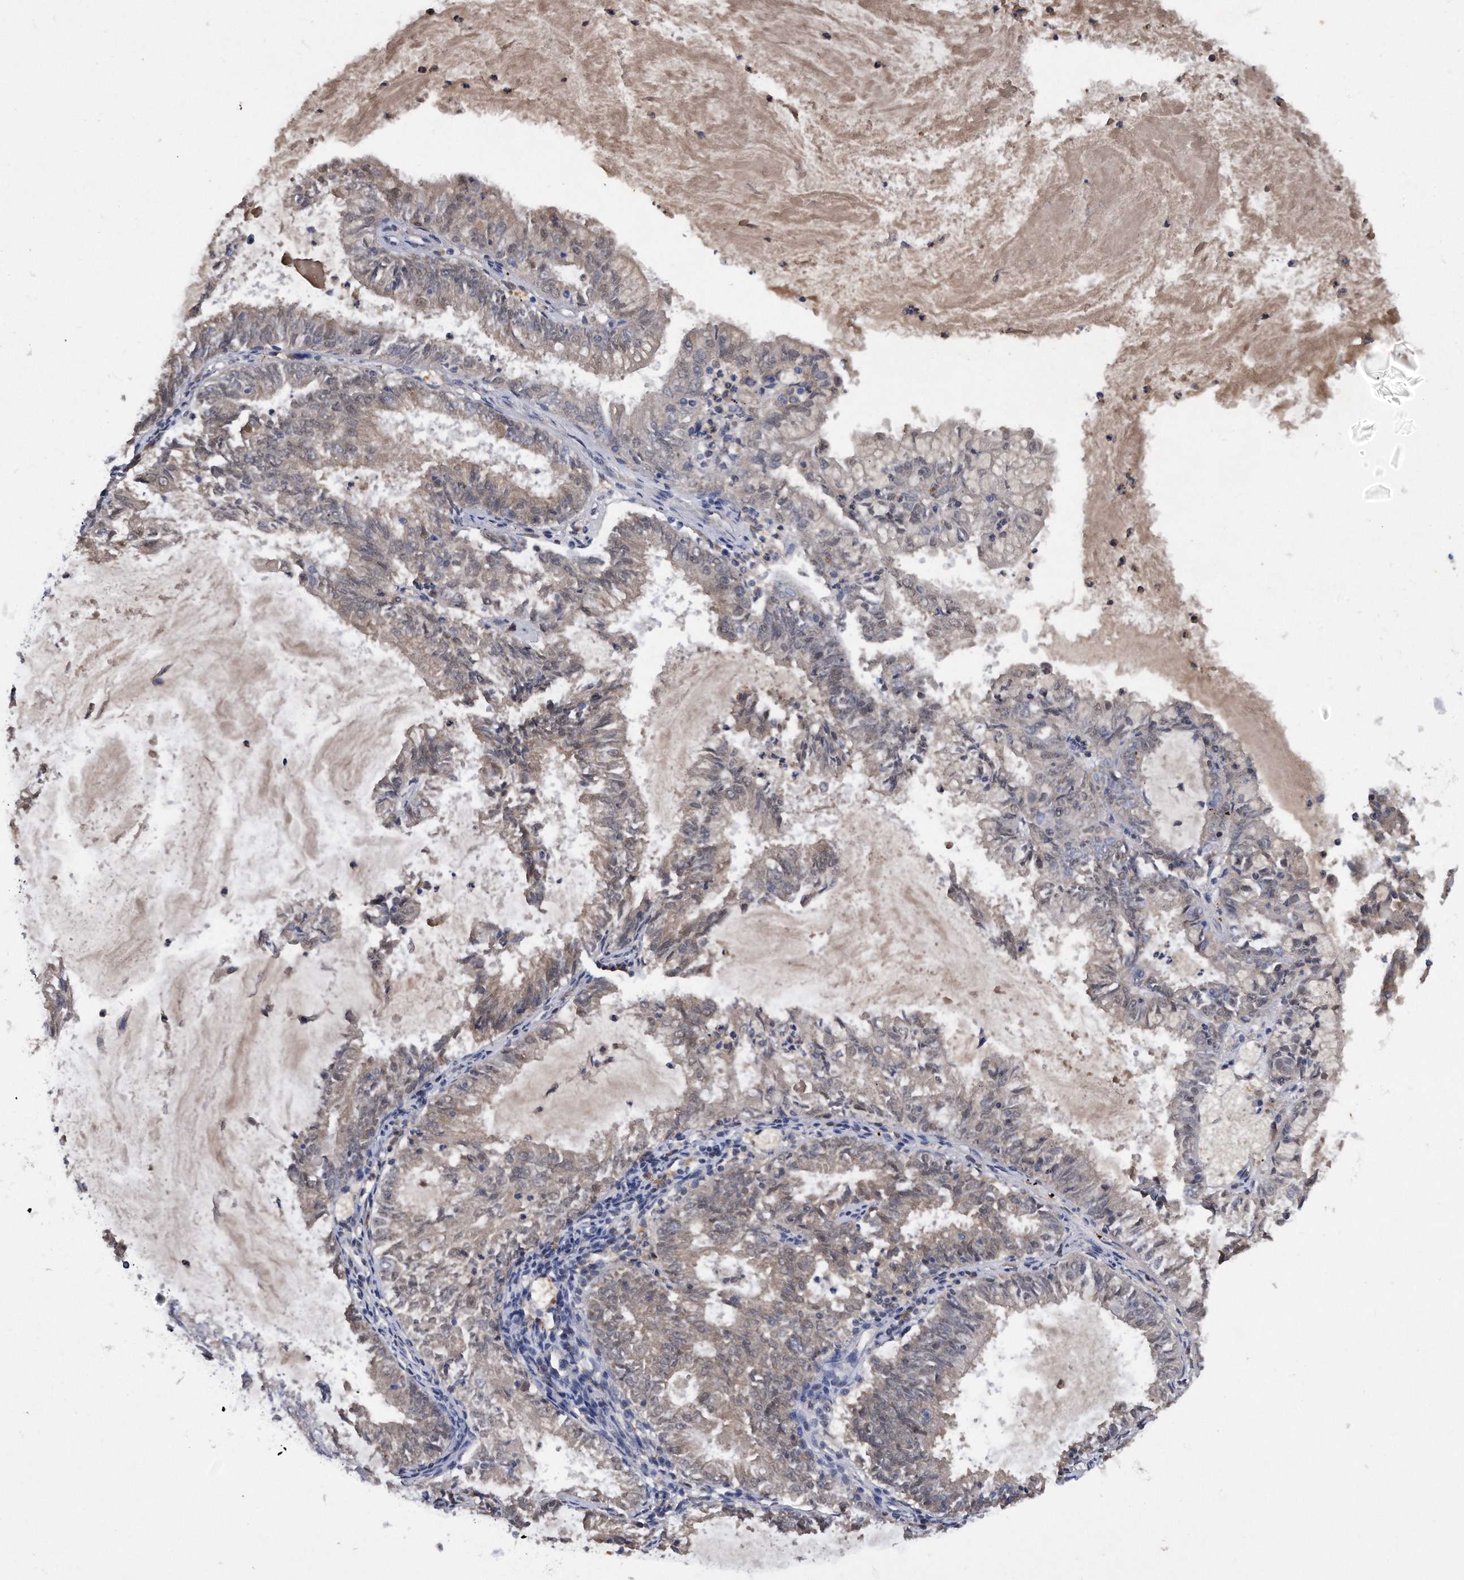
{"staining": {"intensity": "negative", "quantity": "none", "location": "none"}, "tissue": "endometrial cancer", "cell_type": "Tumor cells", "image_type": "cancer", "snomed": [{"axis": "morphology", "description": "Adenocarcinoma, NOS"}, {"axis": "topography", "description": "Endometrium"}], "caption": "A histopathology image of human endometrial adenocarcinoma is negative for staining in tumor cells.", "gene": "ASNS", "patient": {"sex": "female", "age": 57}}